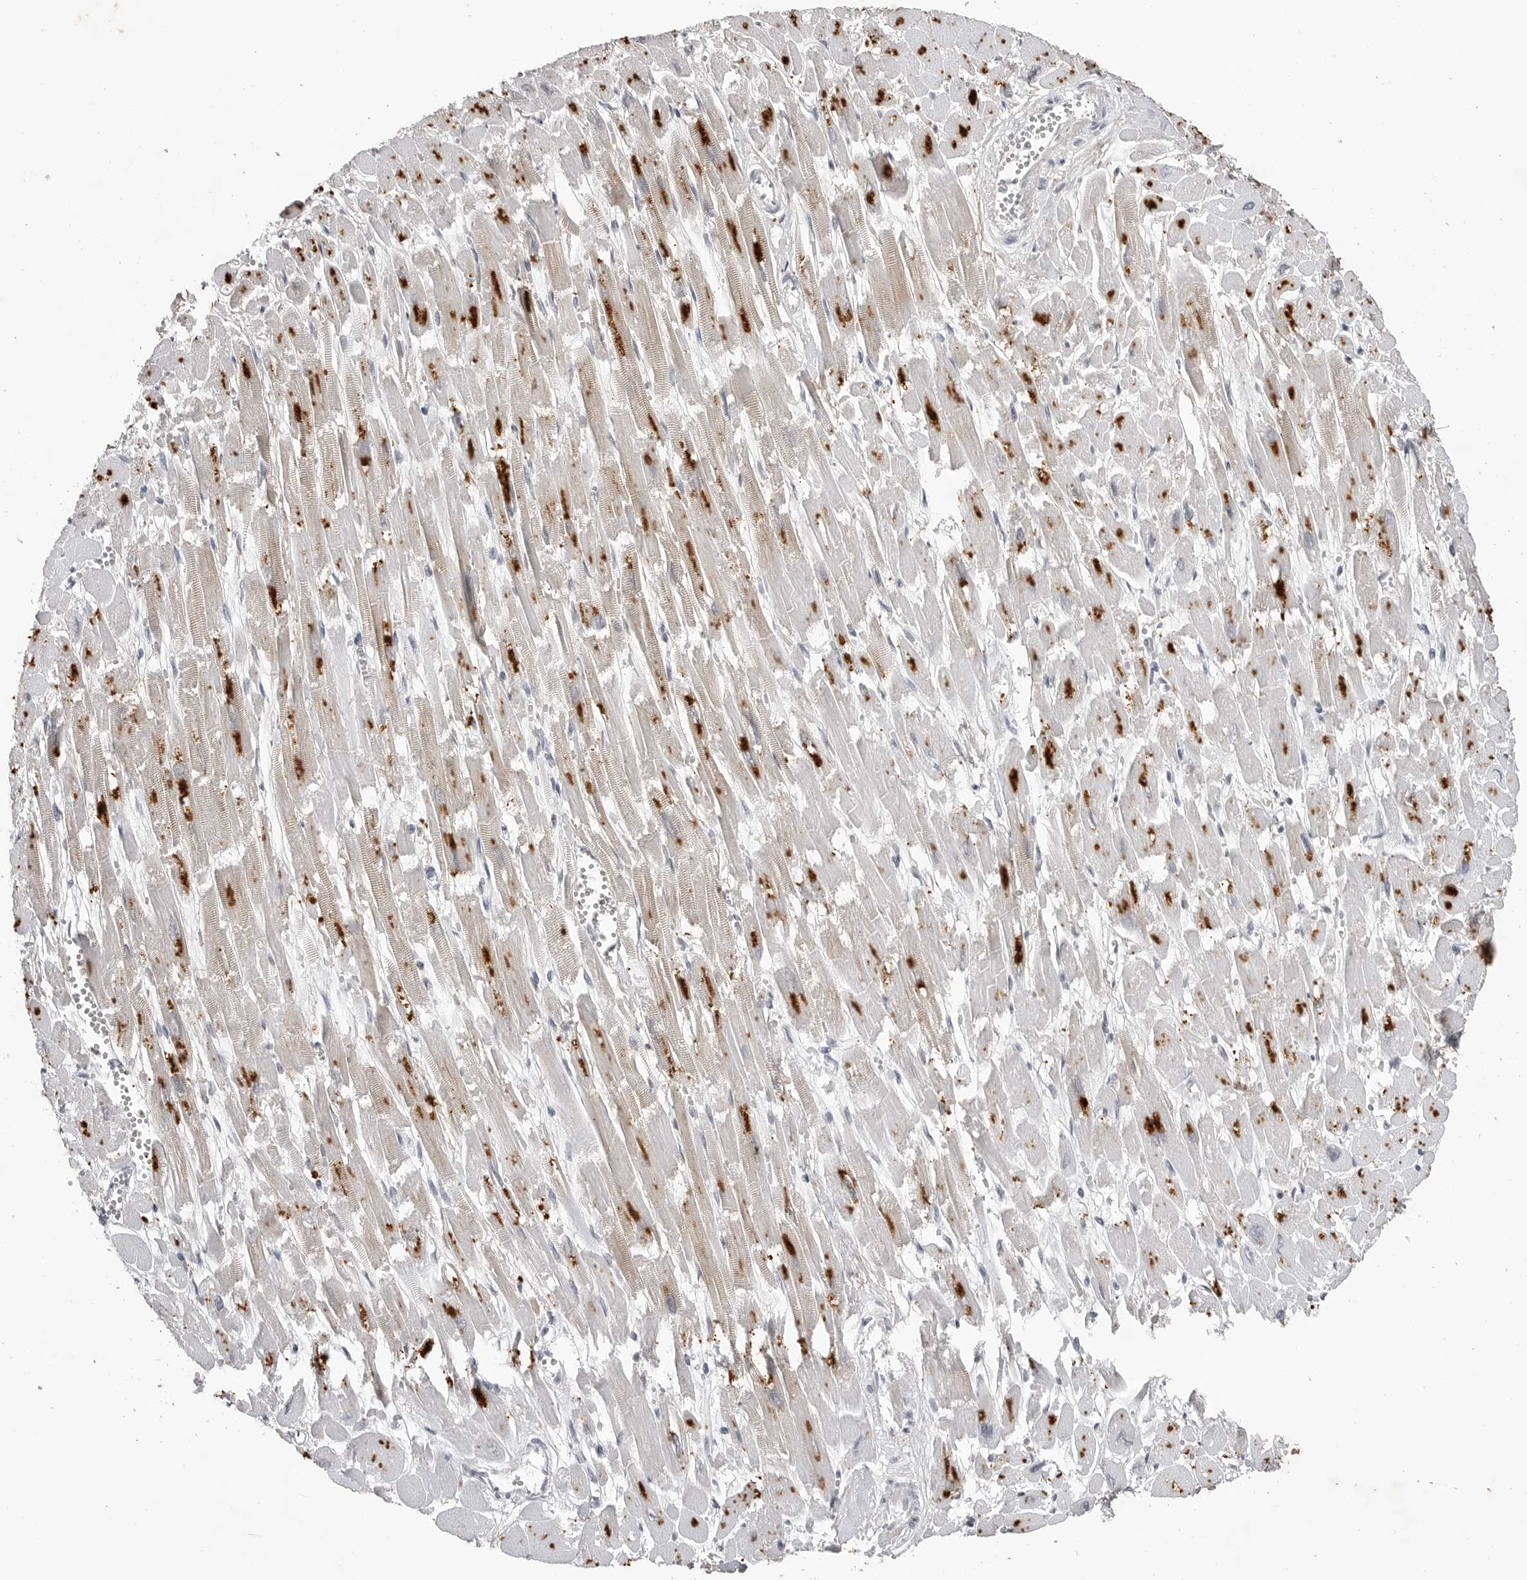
{"staining": {"intensity": "strong", "quantity": "<25%", "location": "cytoplasmic/membranous"}, "tissue": "heart muscle", "cell_type": "Cardiomyocytes", "image_type": "normal", "snomed": [{"axis": "morphology", "description": "Normal tissue, NOS"}, {"axis": "topography", "description": "Heart"}], "caption": "The histopathology image shows a brown stain indicating the presence of a protein in the cytoplasmic/membranous of cardiomyocytes in heart muscle. (Brightfield microscopy of DAB IHC at high magnification).", "gene": "RRM1", "patient": {"sex": "male", "age": 54}}